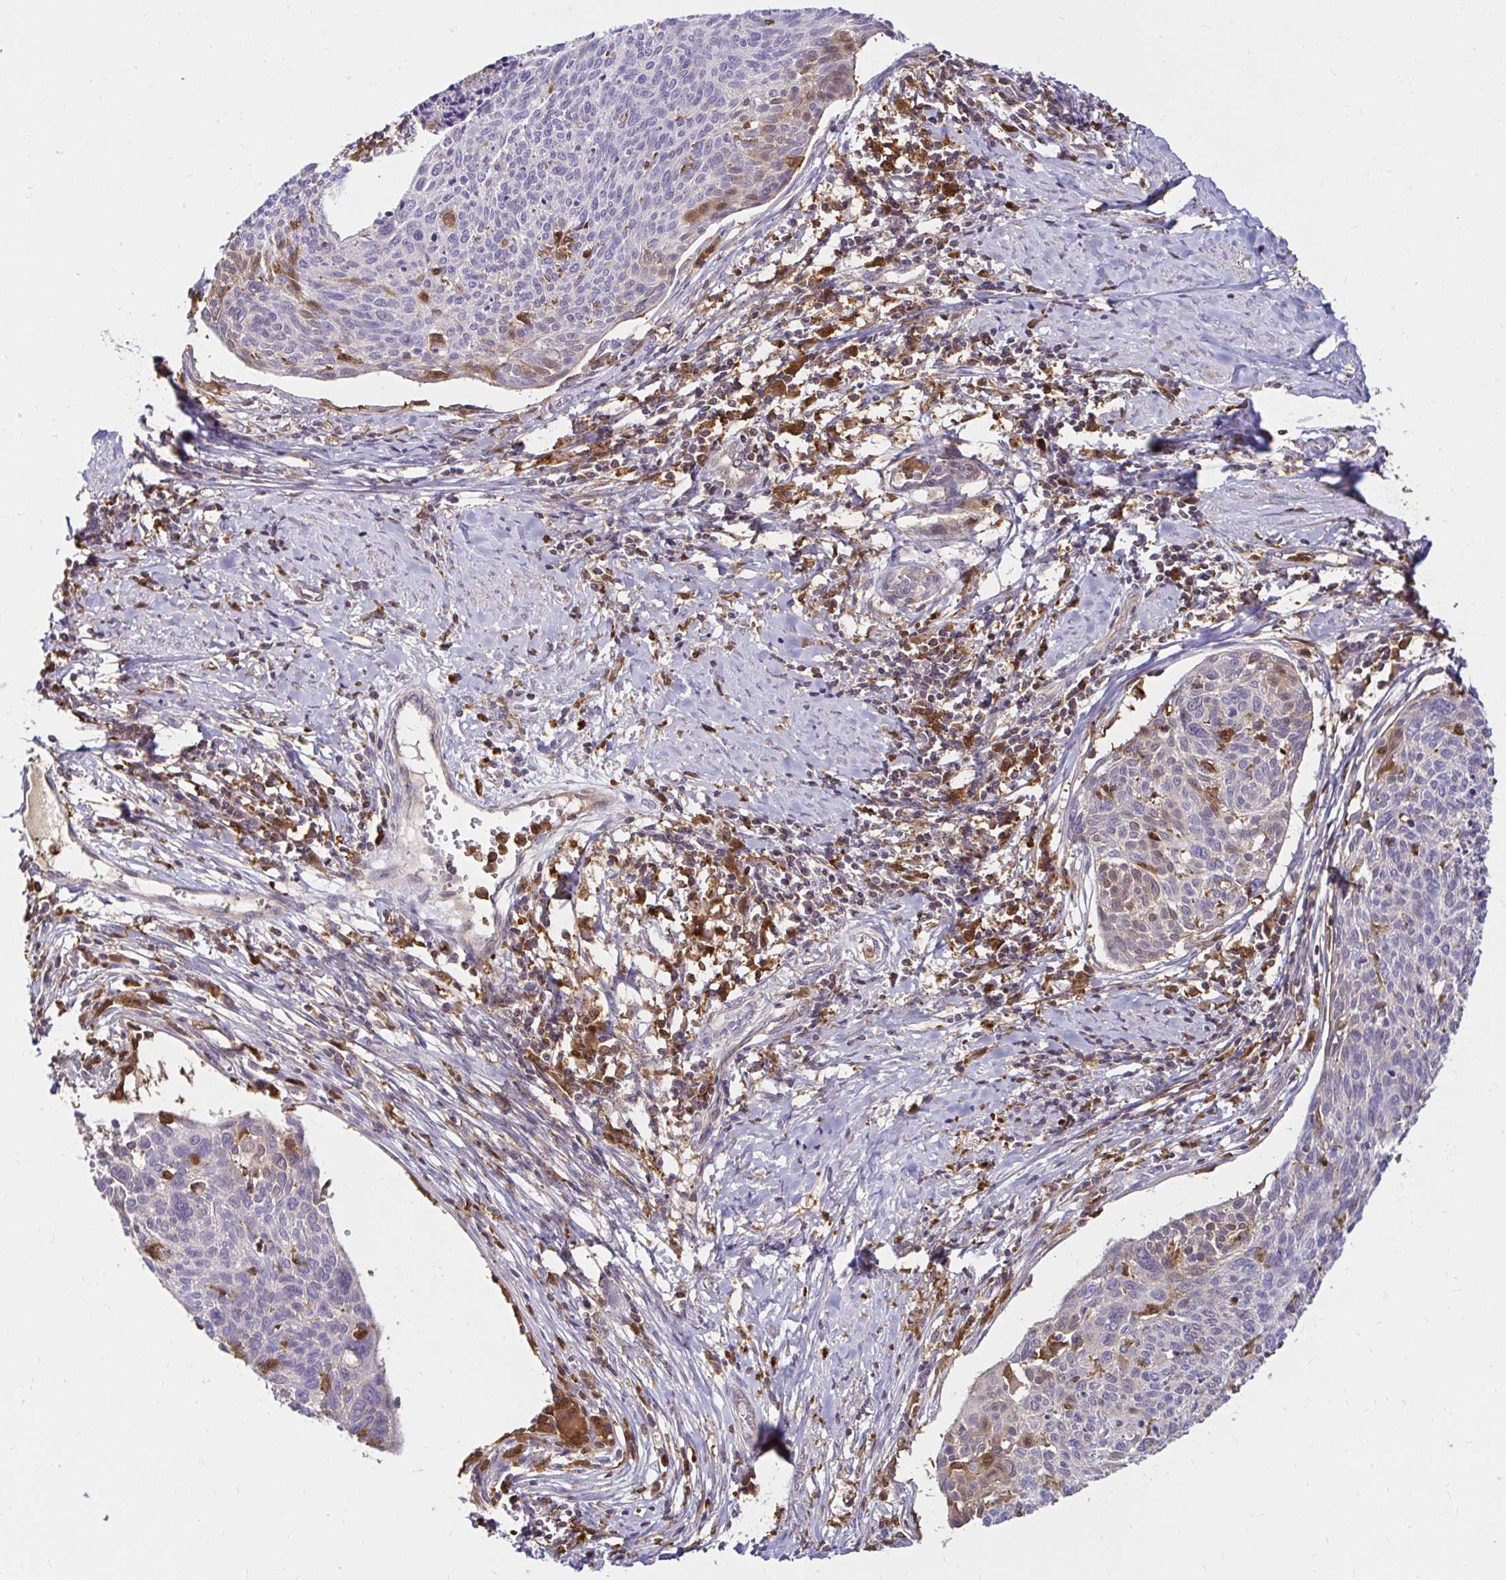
{"staining": {"intensity": "negative", "quantity": "none", "location": "none"}, "tissue": "cervical cancer", "cell_type": "Tumor cells", "image_type": "cancer", "snomed": [{"axis": "morphology", "description": "Squamous cell carcinoma, NOS"}, {"axis": "topography", "description": "Cervix"}], "caption": "A photomicrograph of cervical cancer stained for a protein demonstrates no brown staining in tumor cells.", "gene": "PYCARD", "patient": {"sex": "female", "age": 49}}